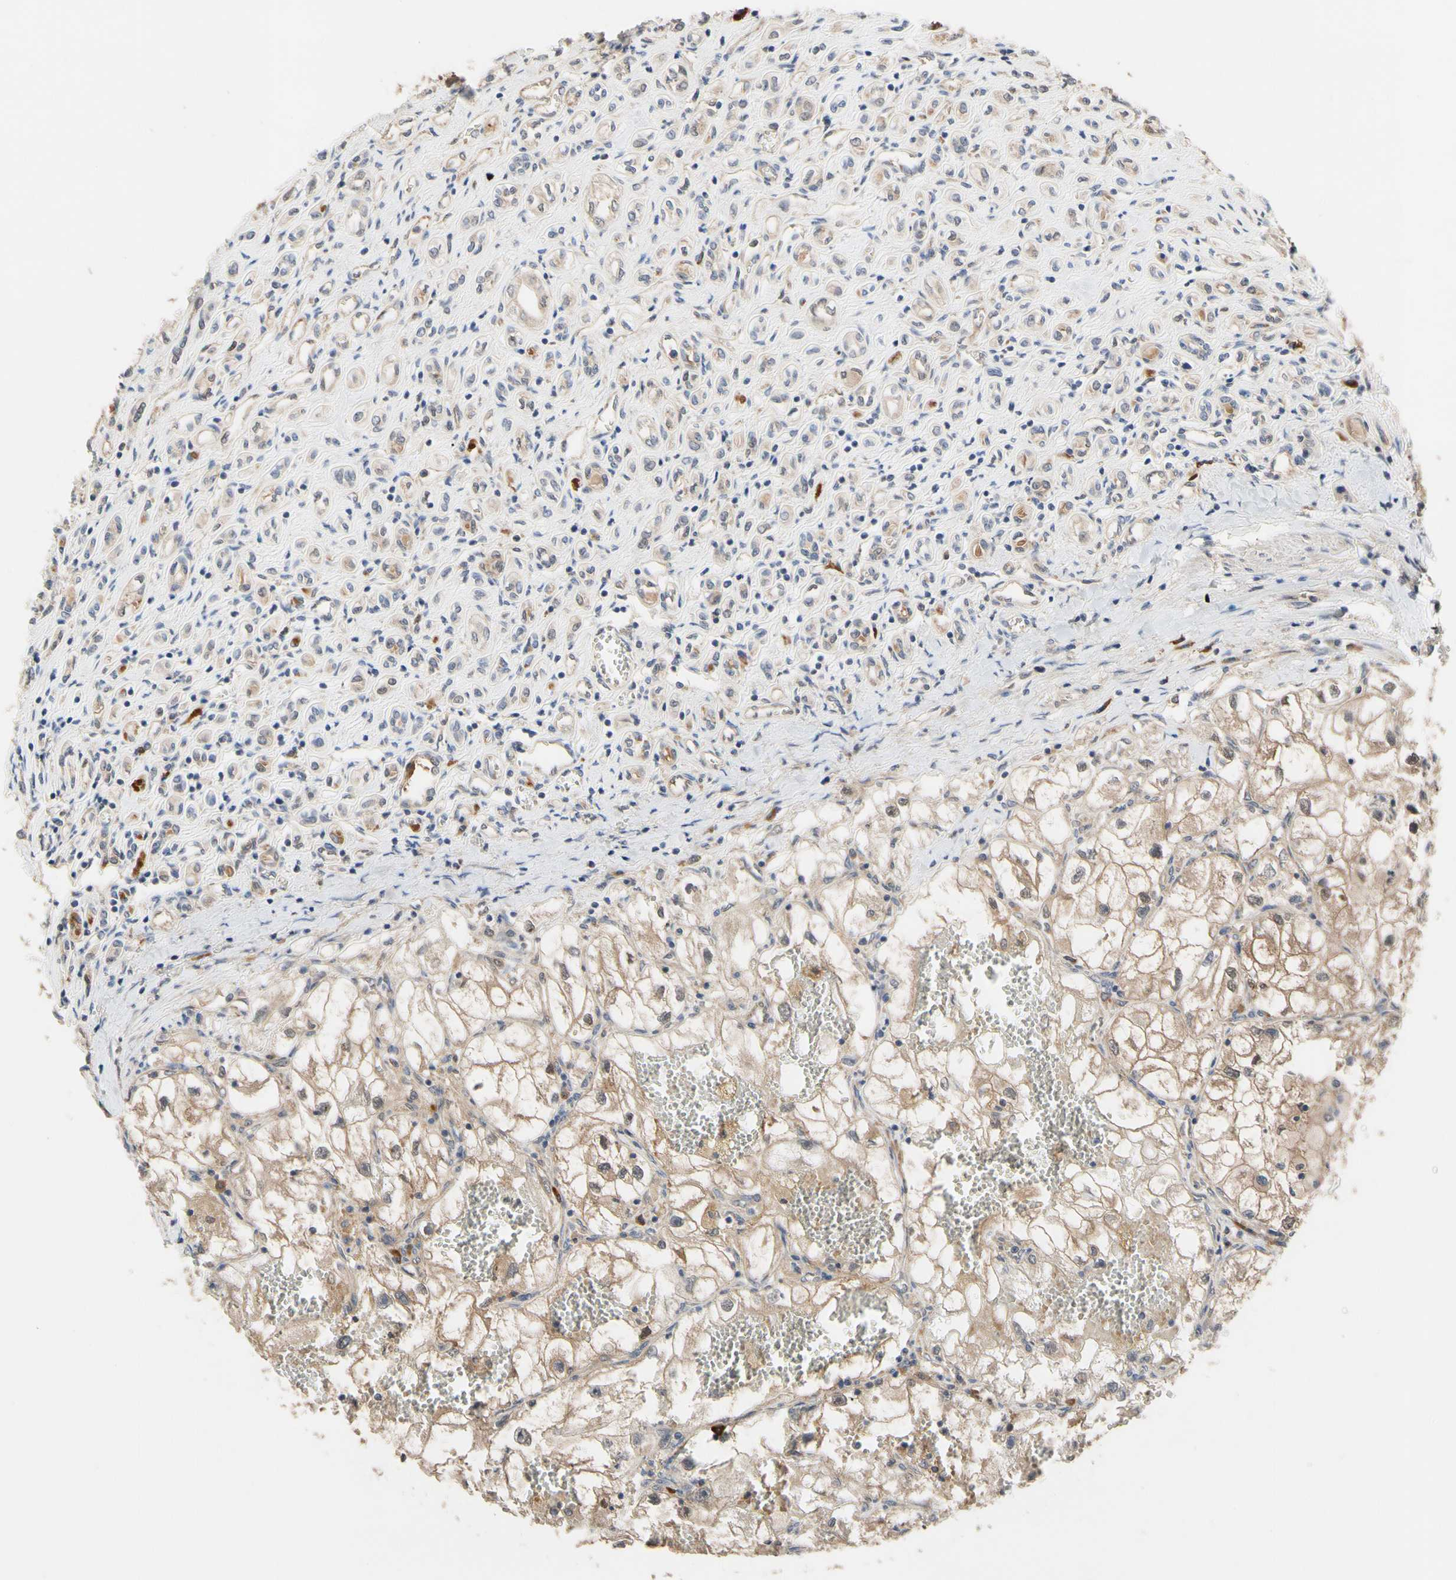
{"staining": {"intensity": "weak", "quantity": ">75%", "location": "cytoplasmic/membranous"}, "tissue": "renal cancer", "cell_type": "Tumor cells", "image_type": "cancer", "snomed": [{"axis": "morphology", "description": "Adenocarcinoma, NOS"}, {"axis": "topography", "description": "Kidney"}], "caption": "Adenocarcinoma (renal) stained with IHC exhibits weak cytoplasmic/membranous expression in approximately >75% of tumor cells. The staining is performed using DAB (3,3'-diaminobenzidine) brown chromogen to label protein expression. The nuclei are counter-stained blue using hematoxylin.", "gene": "CYTIP", "patient": {"sex": "female", "age": 70}}